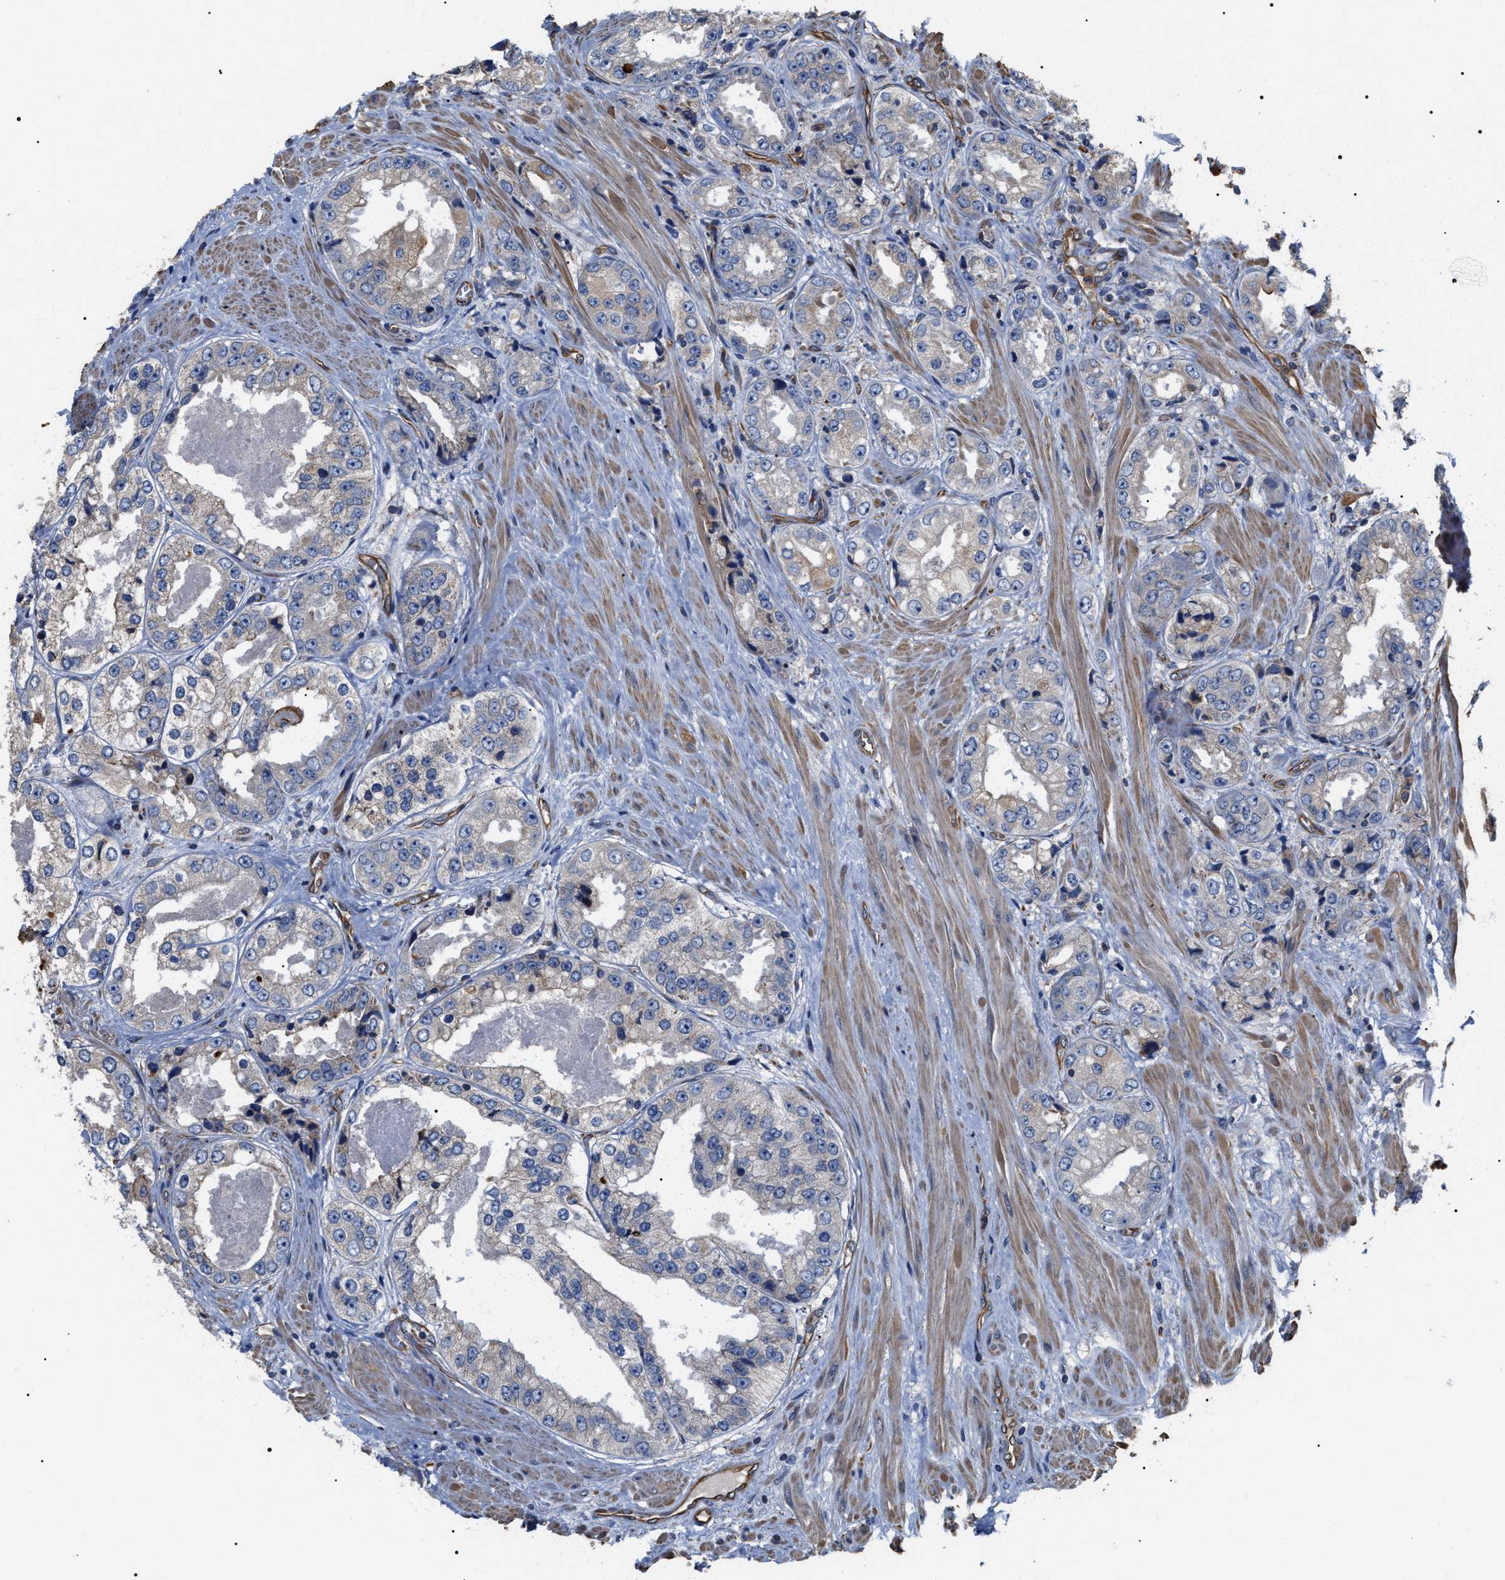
{"staining": {"intensity": "negative", "quantity": "none", "location": "none"}, "tissue": "prostate cancer", "cell_type": "Tumor cells", "image_type": "cancer", "snomed": [{"axis": "morphology", "description": "Adenocarcinoma, High grade"}, {"axis": "topography", "description": "Prostate"}], "caption": "Micrograph shows no protein expression in tumor cells of prostate cancer (high-grade adenocarcinoma) tissue.", "gene": "TSPAN33", "patient": {"sex": "male", "age": 61}}